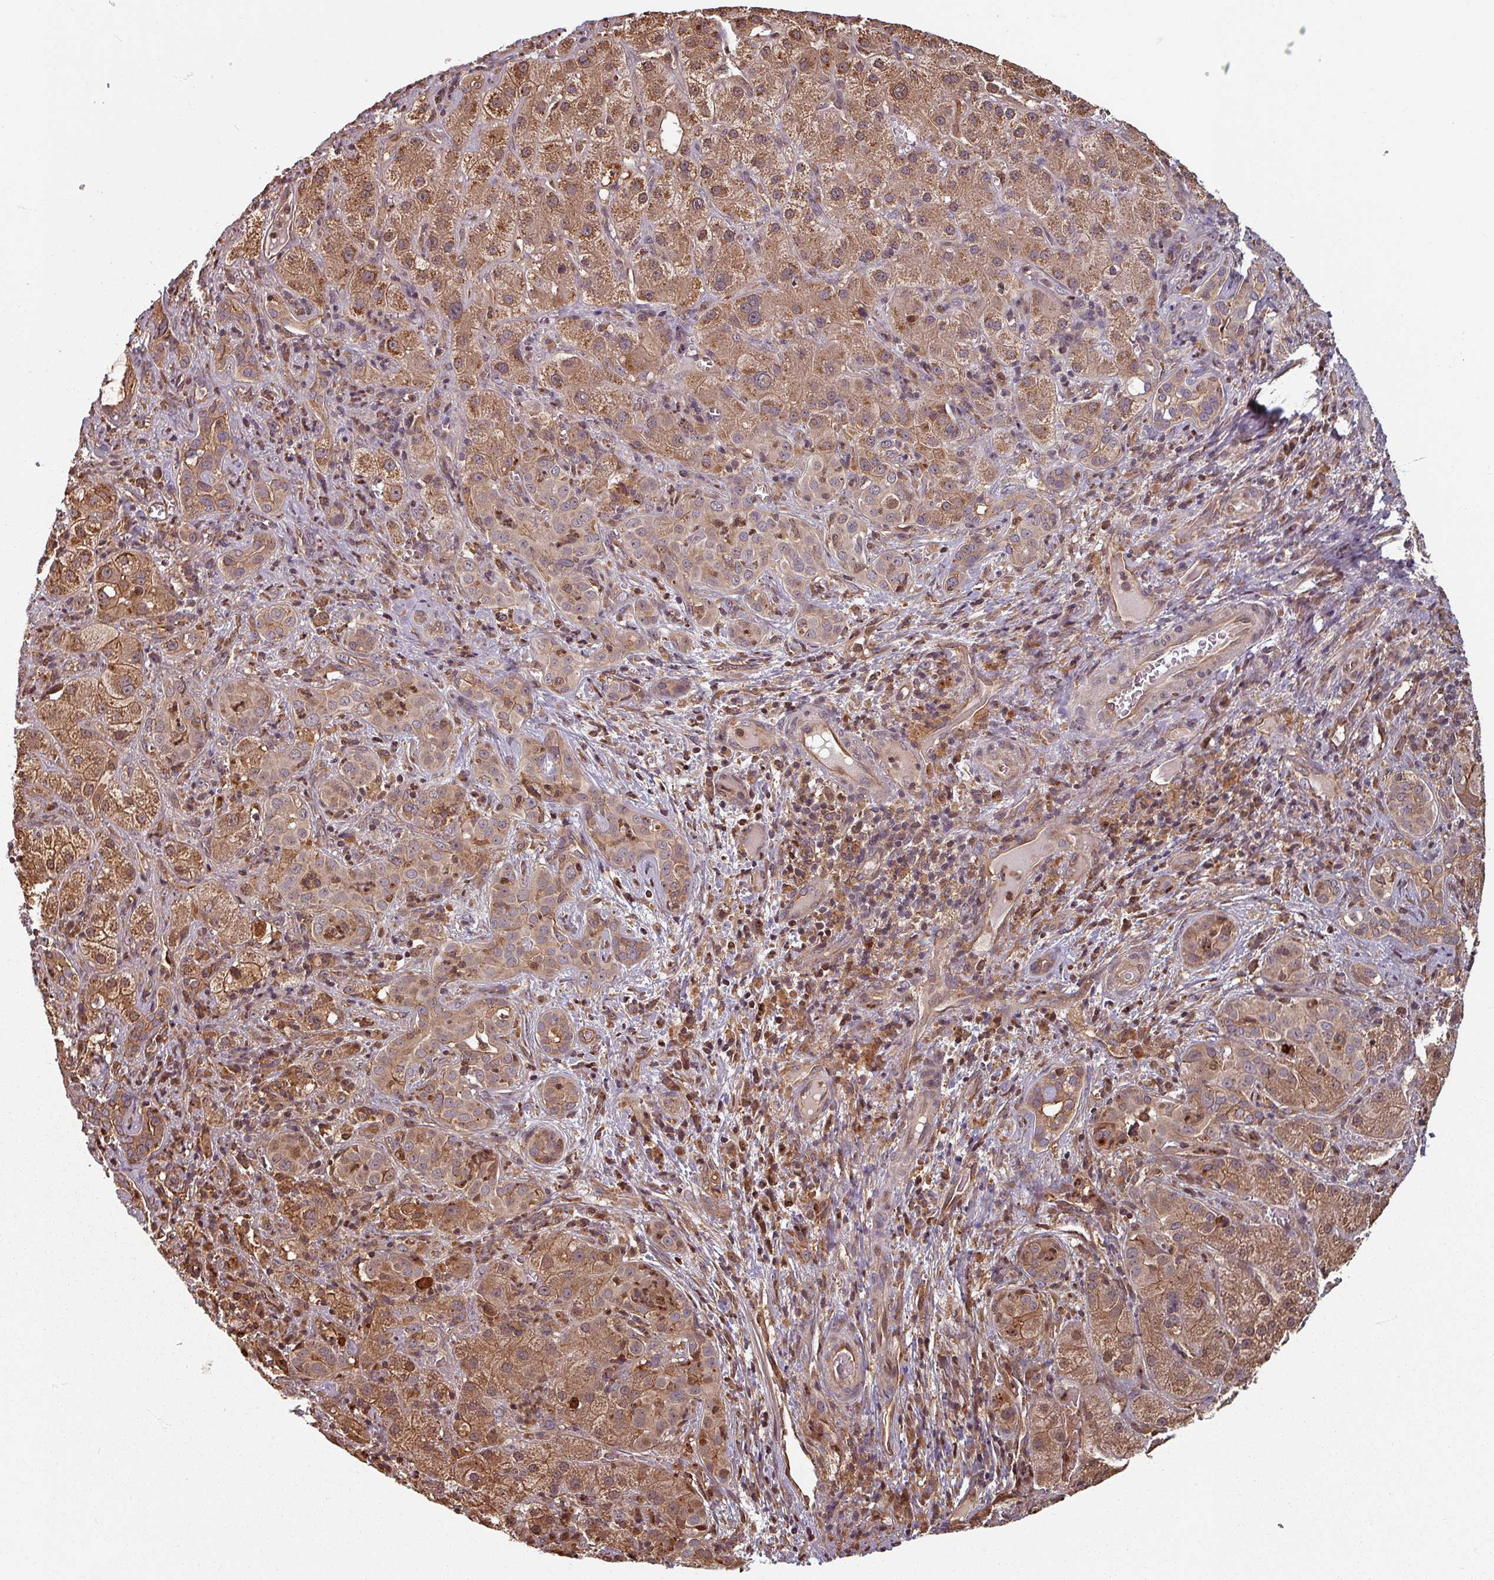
{"staining": {"intensity": "moderate", "quantity": ">75%", "location": "cytoplasmic/membranous"}, "tissue": "liver cancer", "cell_type": "Tumor cells", "image_type": "cancer", "snomed": [{"axis": "morphology", "description": "Cholangiocarcinoma"}, {"axis": "topography", "description": "Liver"}], "caption": "IHC histopathology image of neoplastic tissue: human liver cholangiocarcinoma stained using immunohistochemistry (IHC) demonstrates medium levels of moderate protein expression localized specifically in the cytoplasmic/membranous of tumor cells, appearing as a cytoplasmic/membranous brown color.", "gene": "EID1", "patient": {"sex": "male", "age": 67}}